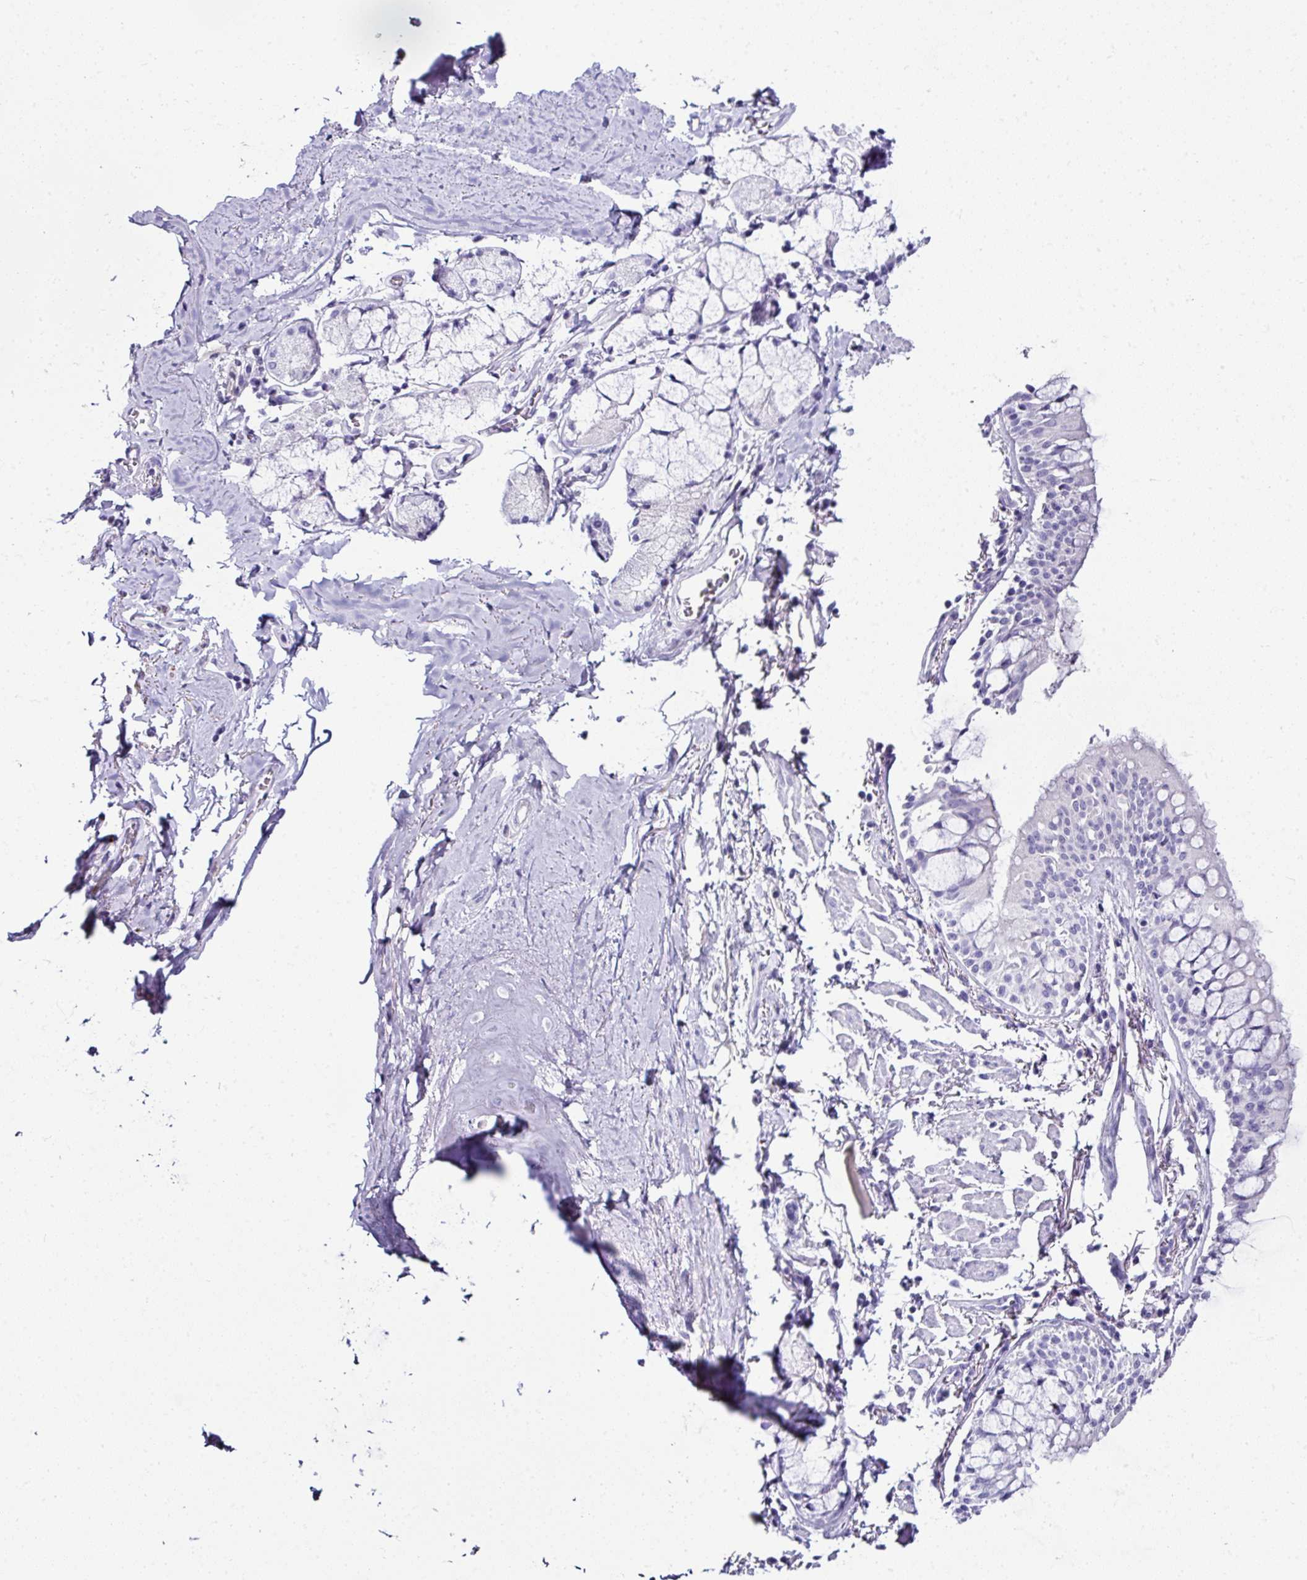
{"staining": {"intensity": "negative", "quantity": "none", "location": "none"}, "tissue": "bronchus", "cell_type": "Respiratory epithelial cells", "image_type": "normal", "snomed": [{"axis": "morphology", "description": "Normal tissue, NOS"}, {"axis": "topography", "description": "Bronchus"}], "caption": "Respiratory epithelial cells show no significant staining in normal bronchus.", "gene": "NAPSA", "patient": {"sex": "male", "age": 70}}